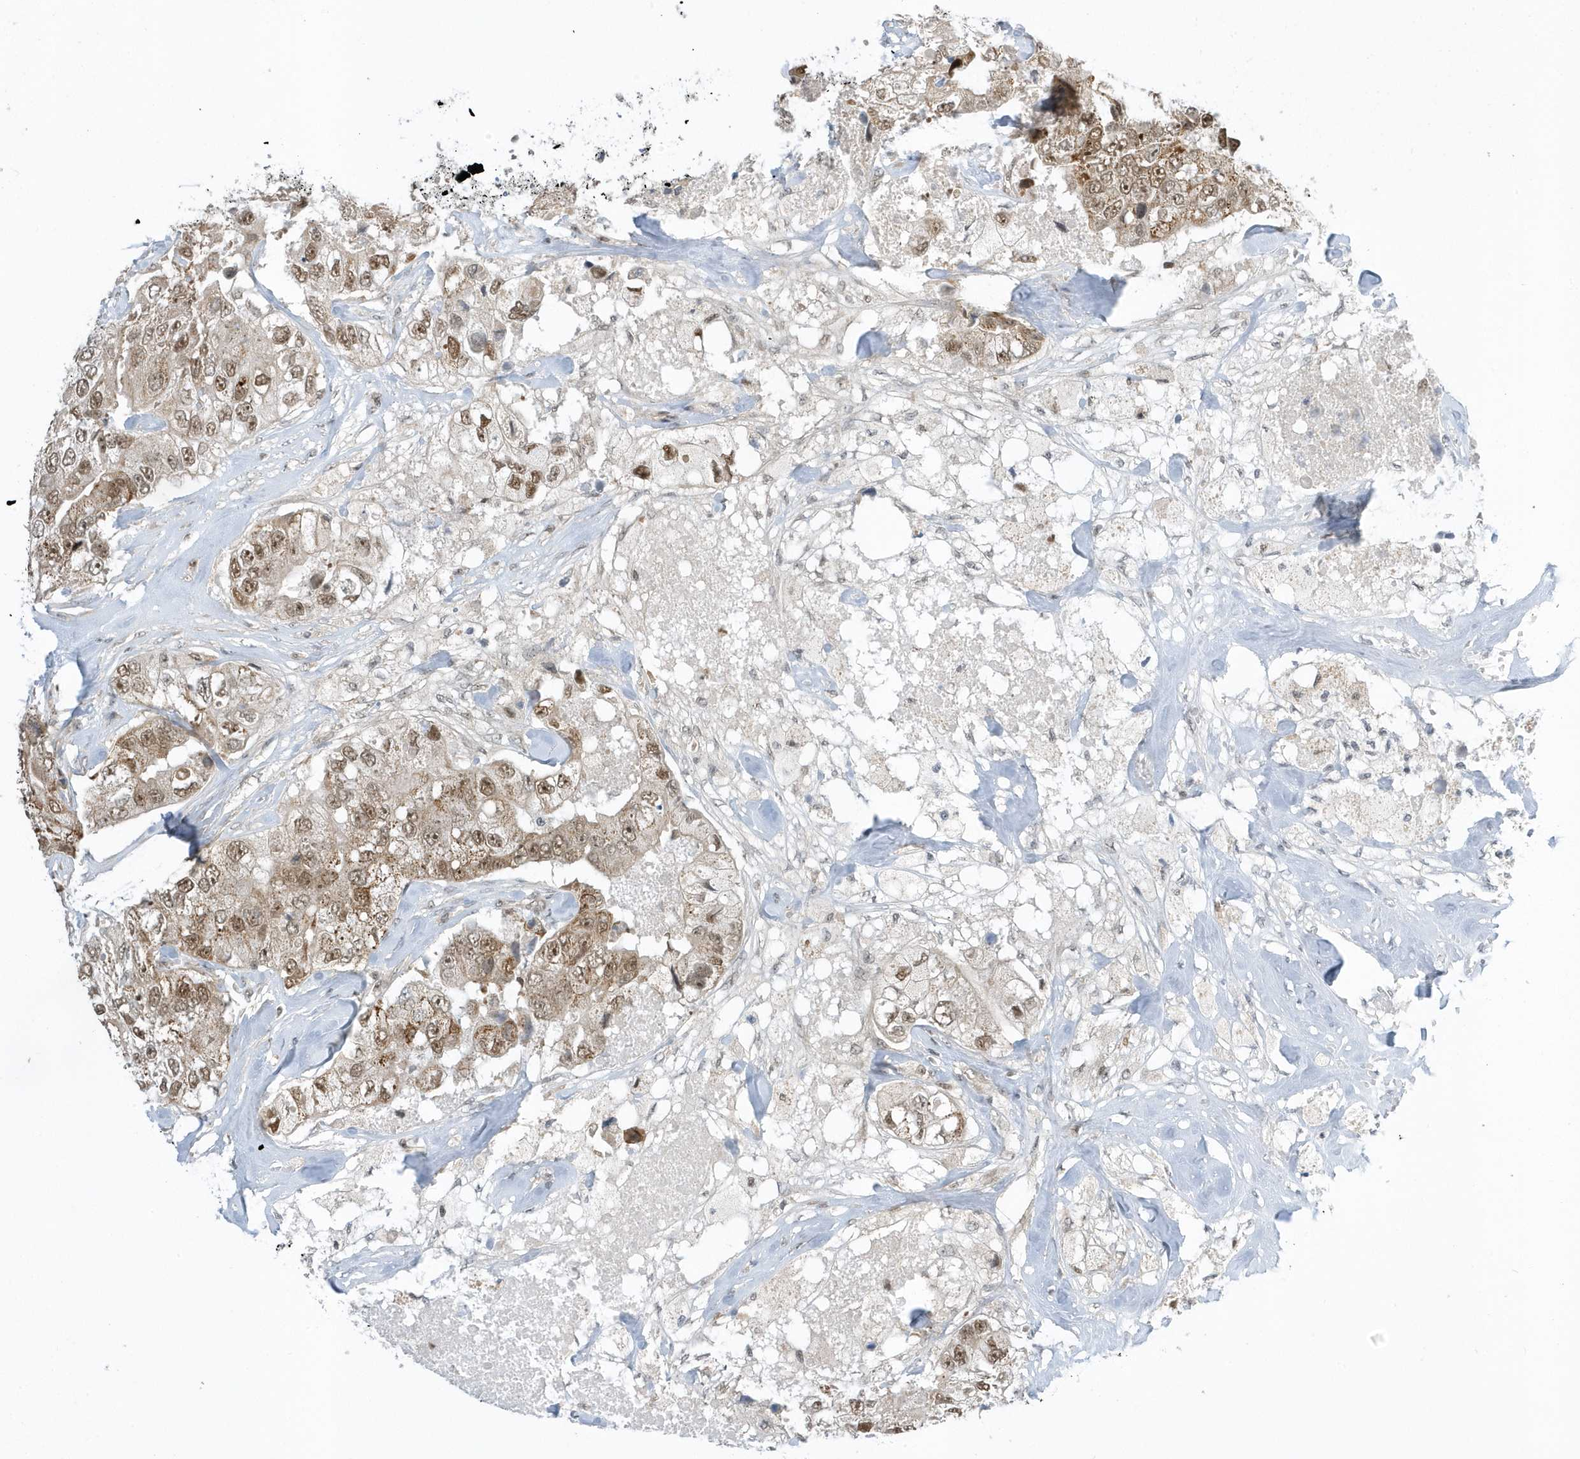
{"staining": {"intensity": "moderate", "quantity": ">75%", "location": "nuclear"}, "tissue": "breast cancer", "cell_type": "Tumor cells", "image_type": "cancer", "snomed": [{"axis": "morphology", "description": "Duct carcinoma"}, {"axis": "topography", "description": "Breast"}], "caption": "Moderate nuclear positivity for a protein is identified in about >75% of tumor cells of breast cancer using immunohistochemistry (IHC).", "gene": "ZNF740", "patient": {"sex": "female", "age": 62}}